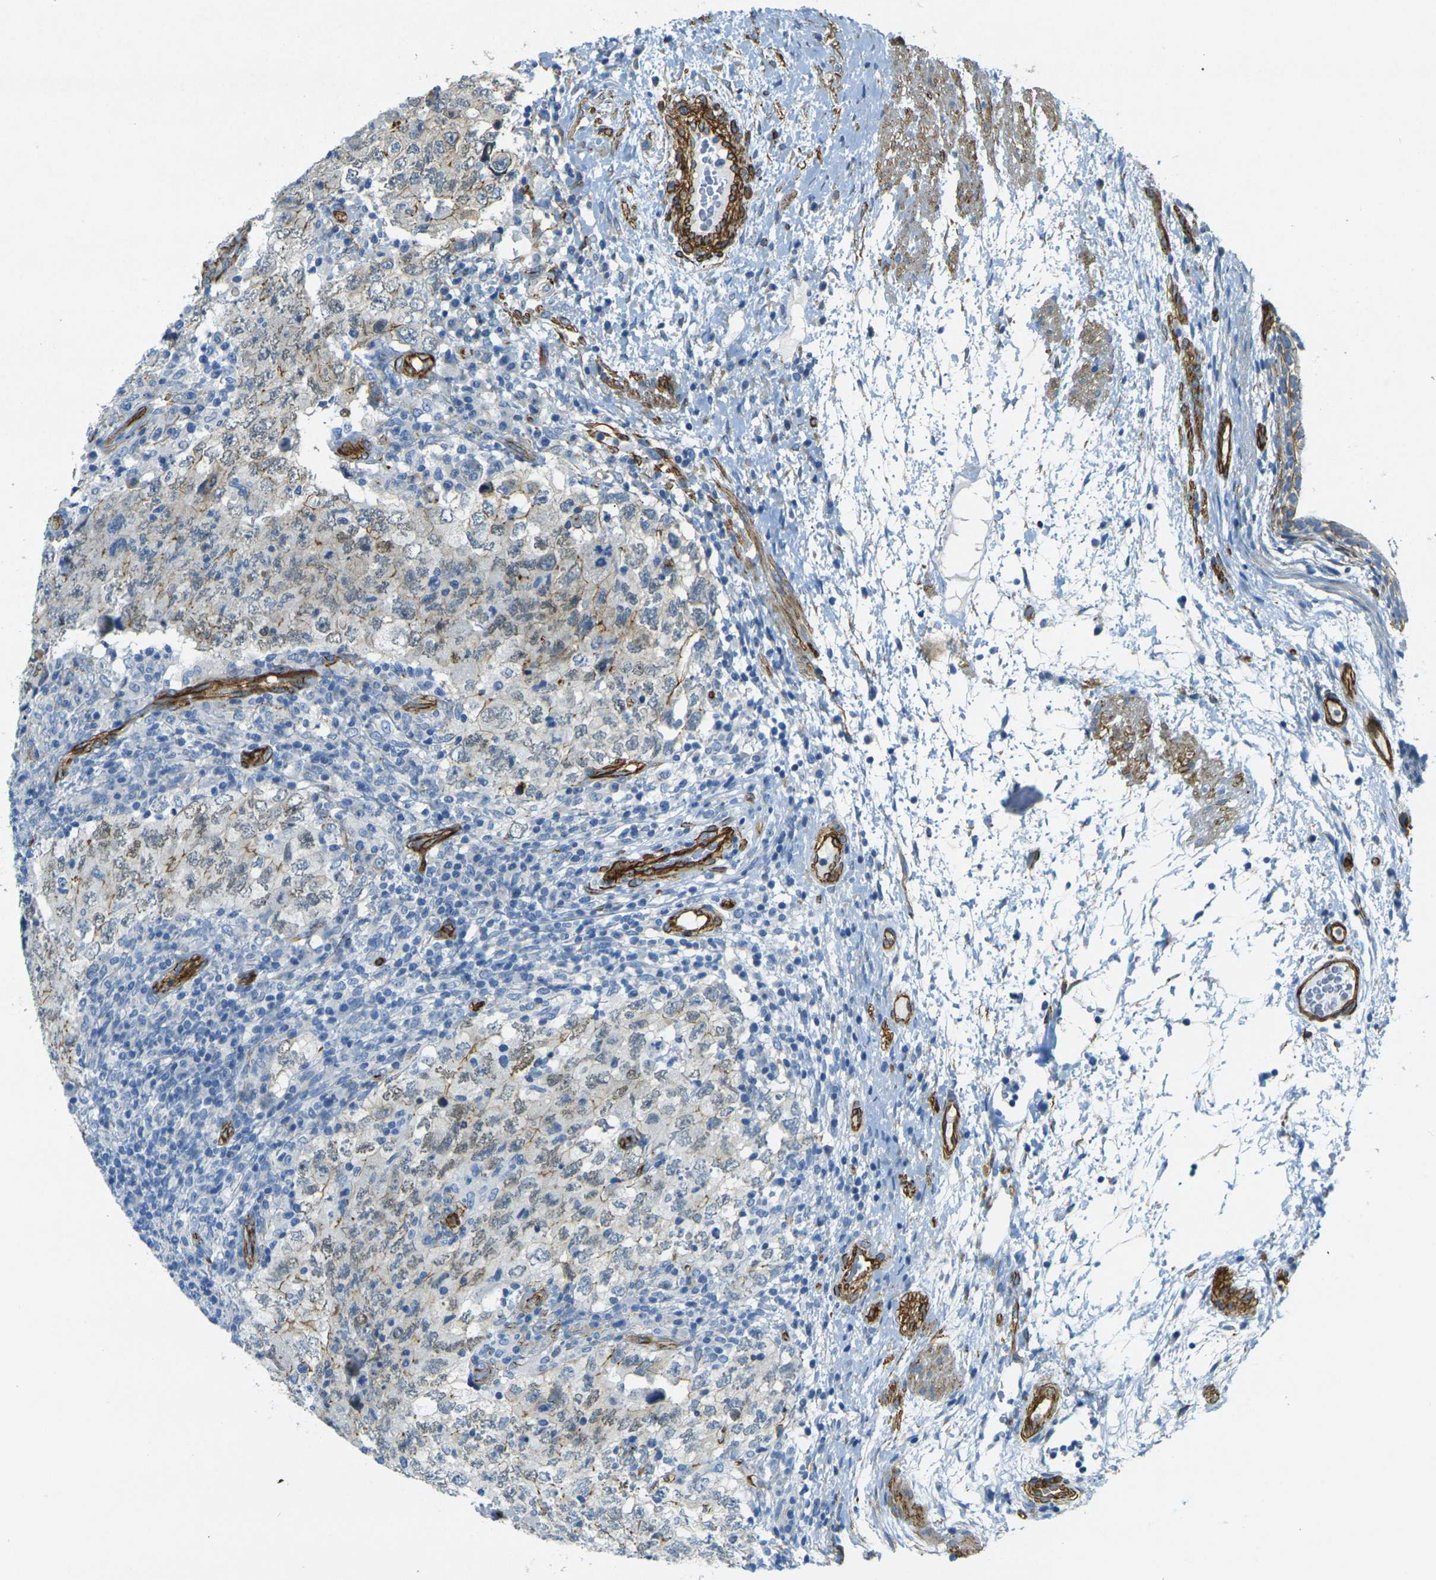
{"staining": {"intensity": "moderate", "quantity": "<25%", "location": "cytoplasmic/membranous"}, "tissue": "testis cancer", "cell_type": "Tumor cells", "image_type": "cancer", "snomed": [{"axis": "morphology", "description": "Carcinoma, Embryonal, NOS"}, {"axis": "topography", "description": "Testis"}], "caption": "Brown immunohistochemical staining in testis embryonal carcinoma demonstrates moderate cytoplasmic/membranous positivity in about <25% of tumor cells.", "gene": "EPHA7", "patient": {"sex": "male", "age": 26}}